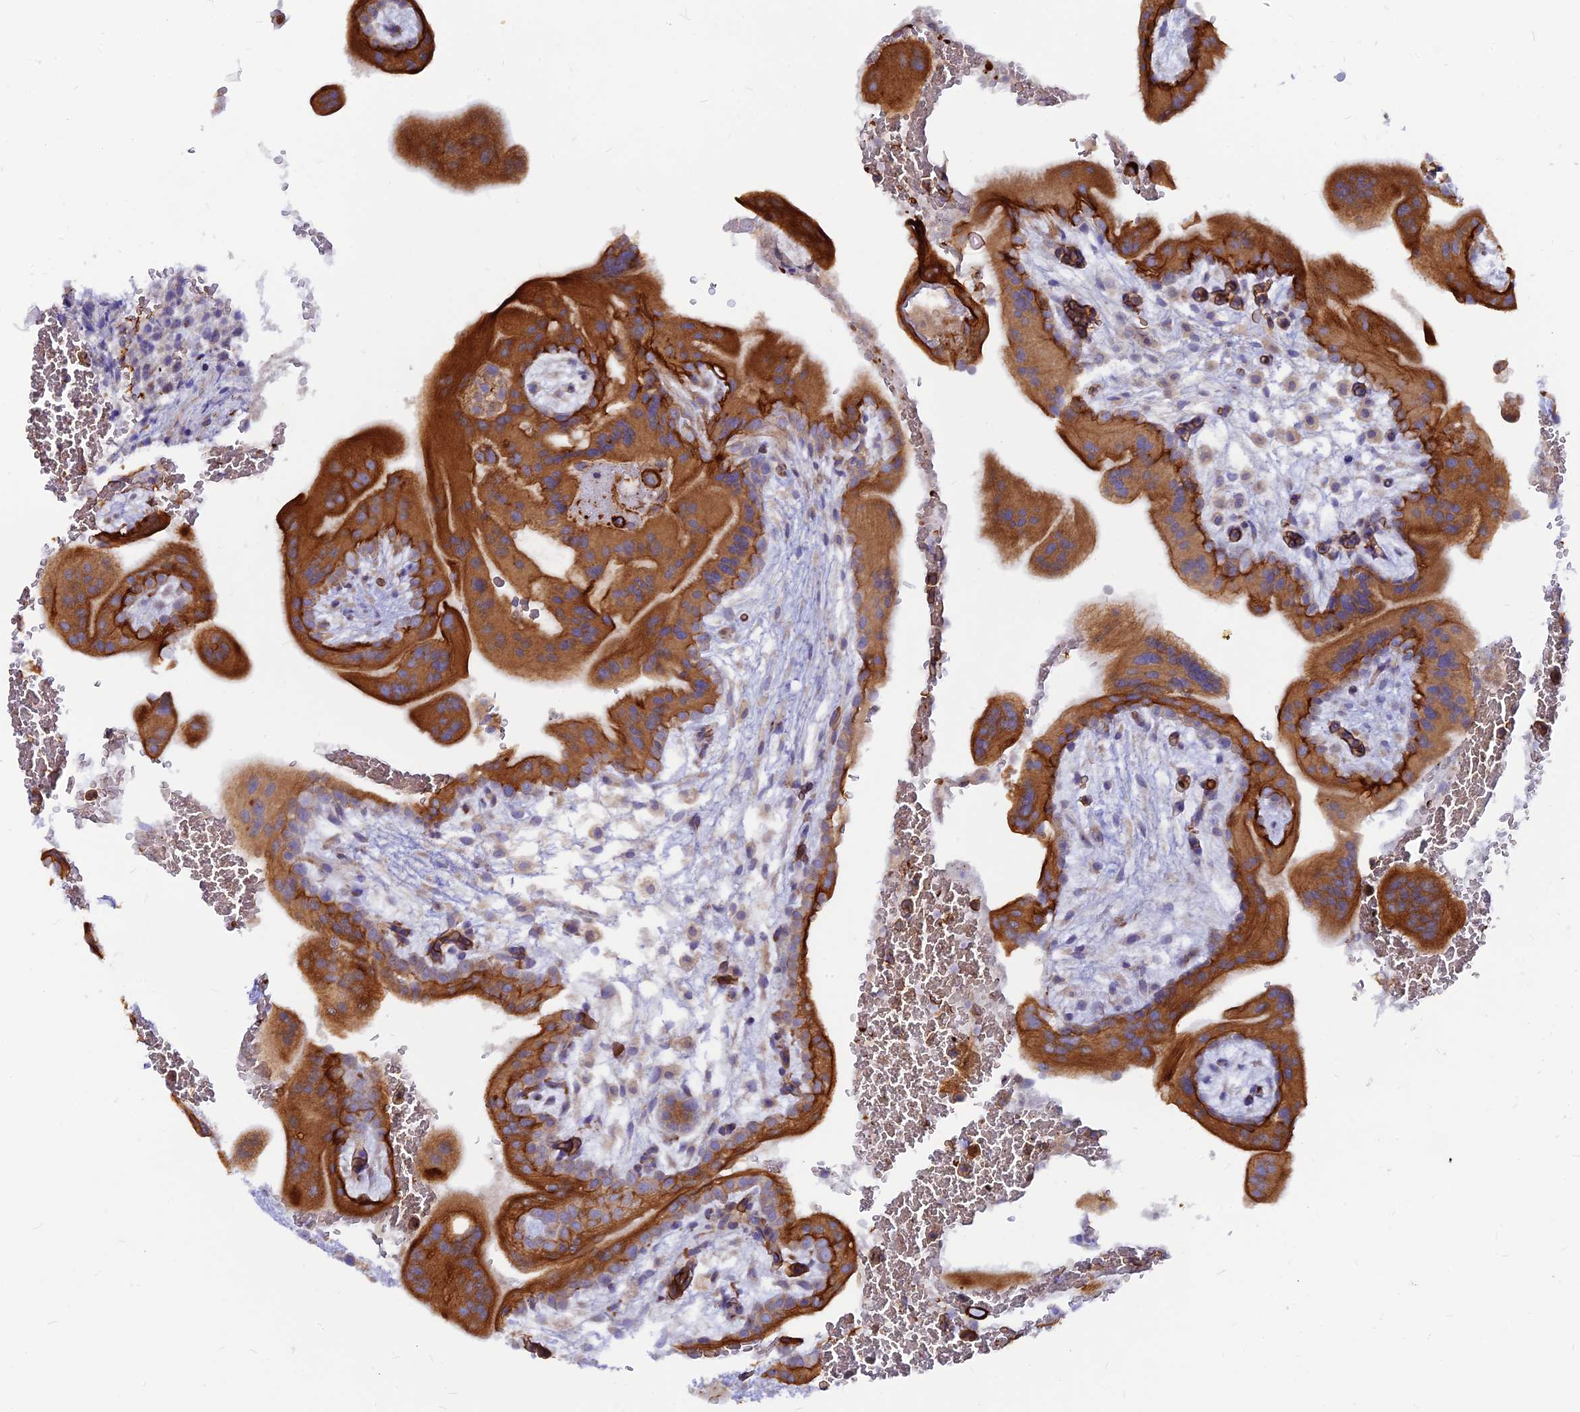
{"staining": {"intensity": "strong", "quantity": "25%-75%", "location": "cytoplasmic/membranous"}, "tissue": "placenta", "cell_type": "Decidual cells", "image_type": "normal", "snomed": [{"axis": "morphology", "description": "Normal tissue, NOS"}, {"axis": "topography", "description": "Placenta"}], "caption": "Unremarkable placenta shows strong cytoplasmic/membranous expression in about 25%-75% of decidual cells The staining was performed using DAB to visualize the protein expression in brown, while the nuclei were stained in blue with hematoxylin (Magnification: 20x)..", "gene": "DENND2D", "patient": {"sex": "female", "age": 35}}